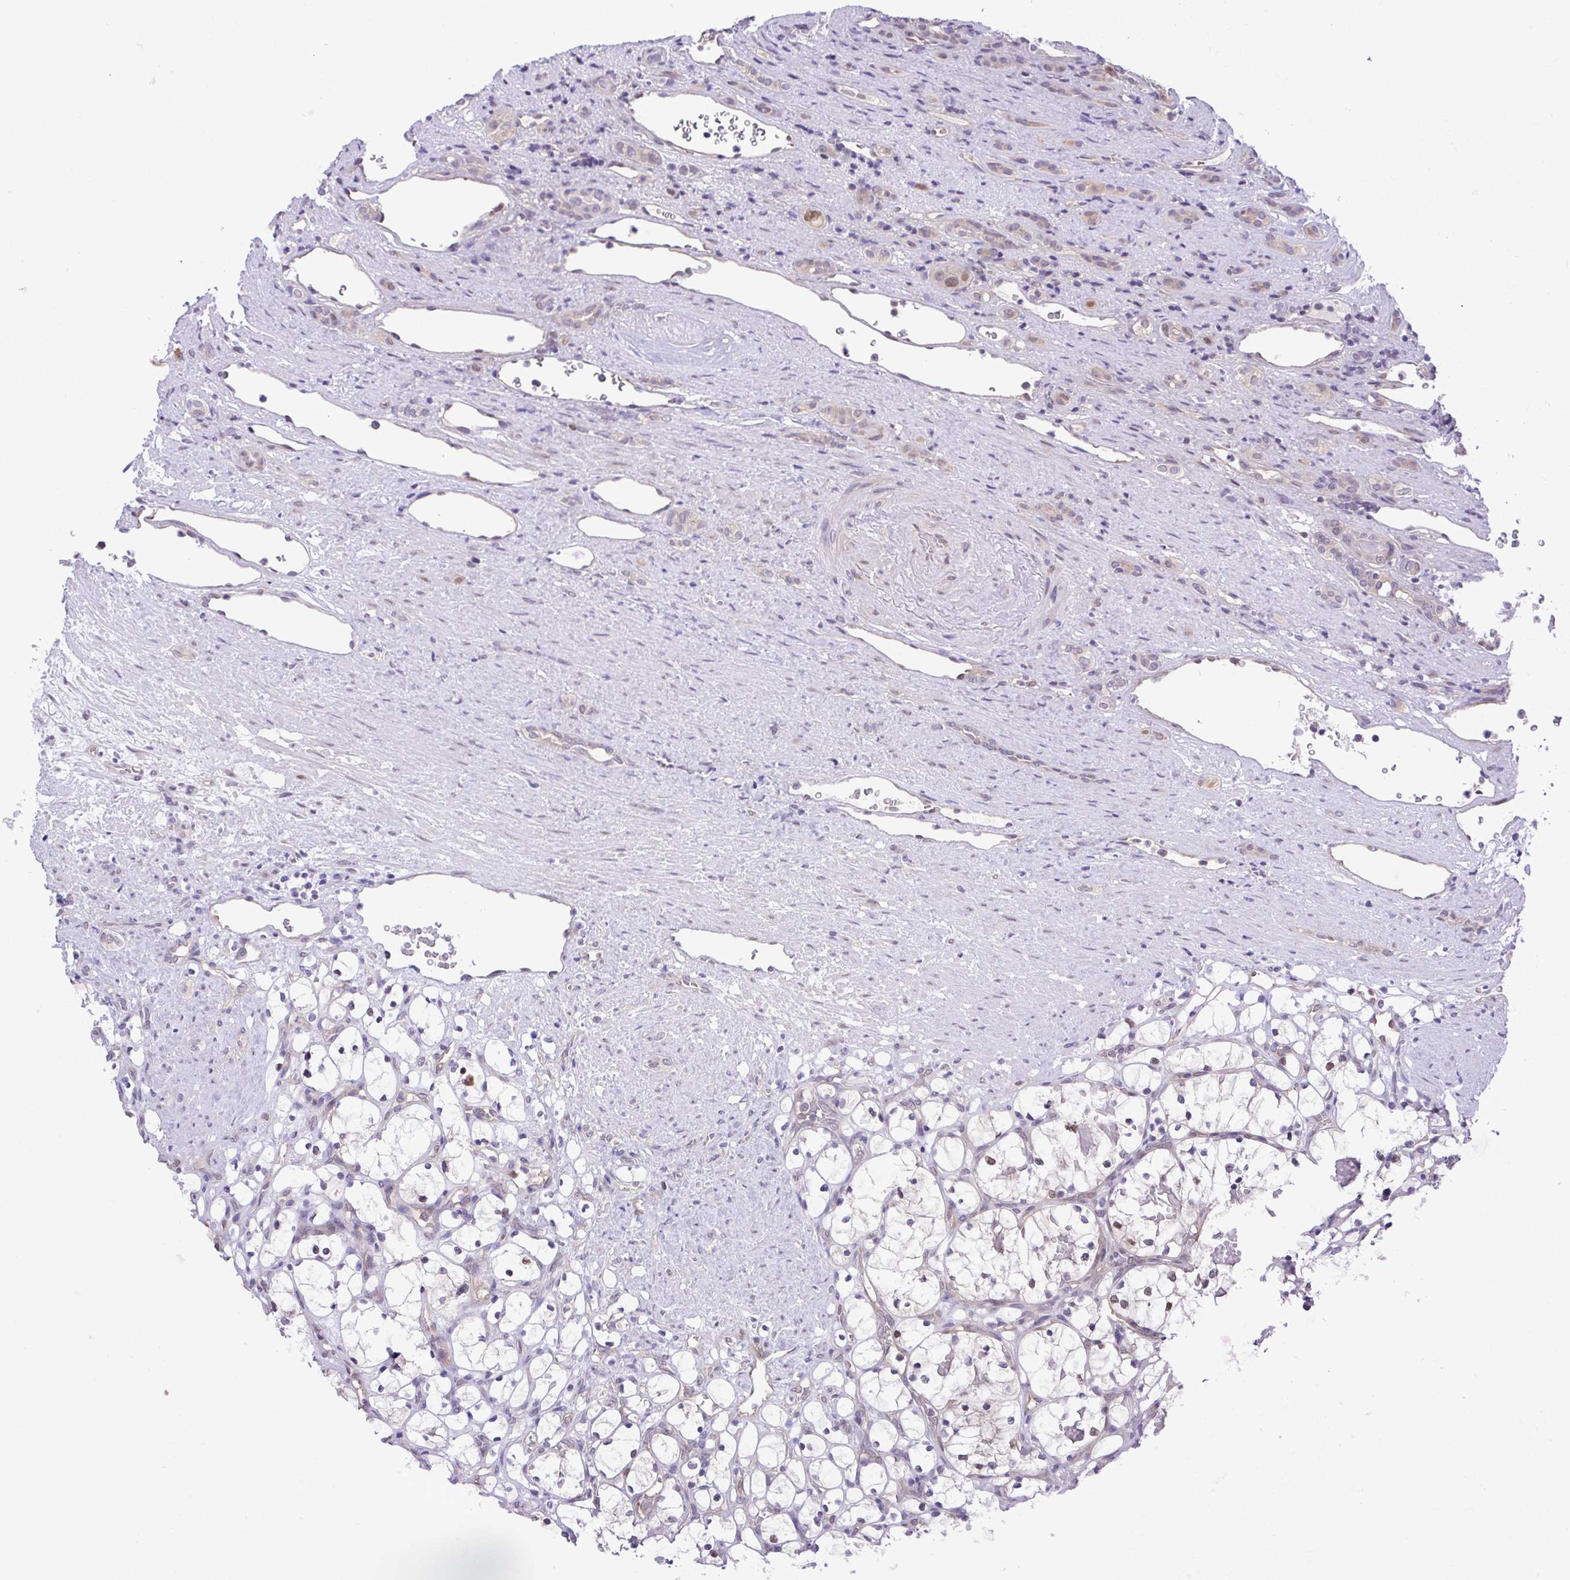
{"staining": {"intensity": "negative", "quantity": "none", "location": "none"}, "tissue": "renal cancer", "cell_type": "Tumor cells", "image_type": "cancer", "snomed": [{"axis": "morphology", "description": "Adenocarcinoma, NOS"}, {"axis": "topography", "description": "Kidney"}], "caption": "This is a histopathology image of immunohistochemistry staining of adenocarcinoma (renal), which shows no positivity in tumor cells.", "gene": "ZNF444", "patient": {"sex": "female", "age": 69}}